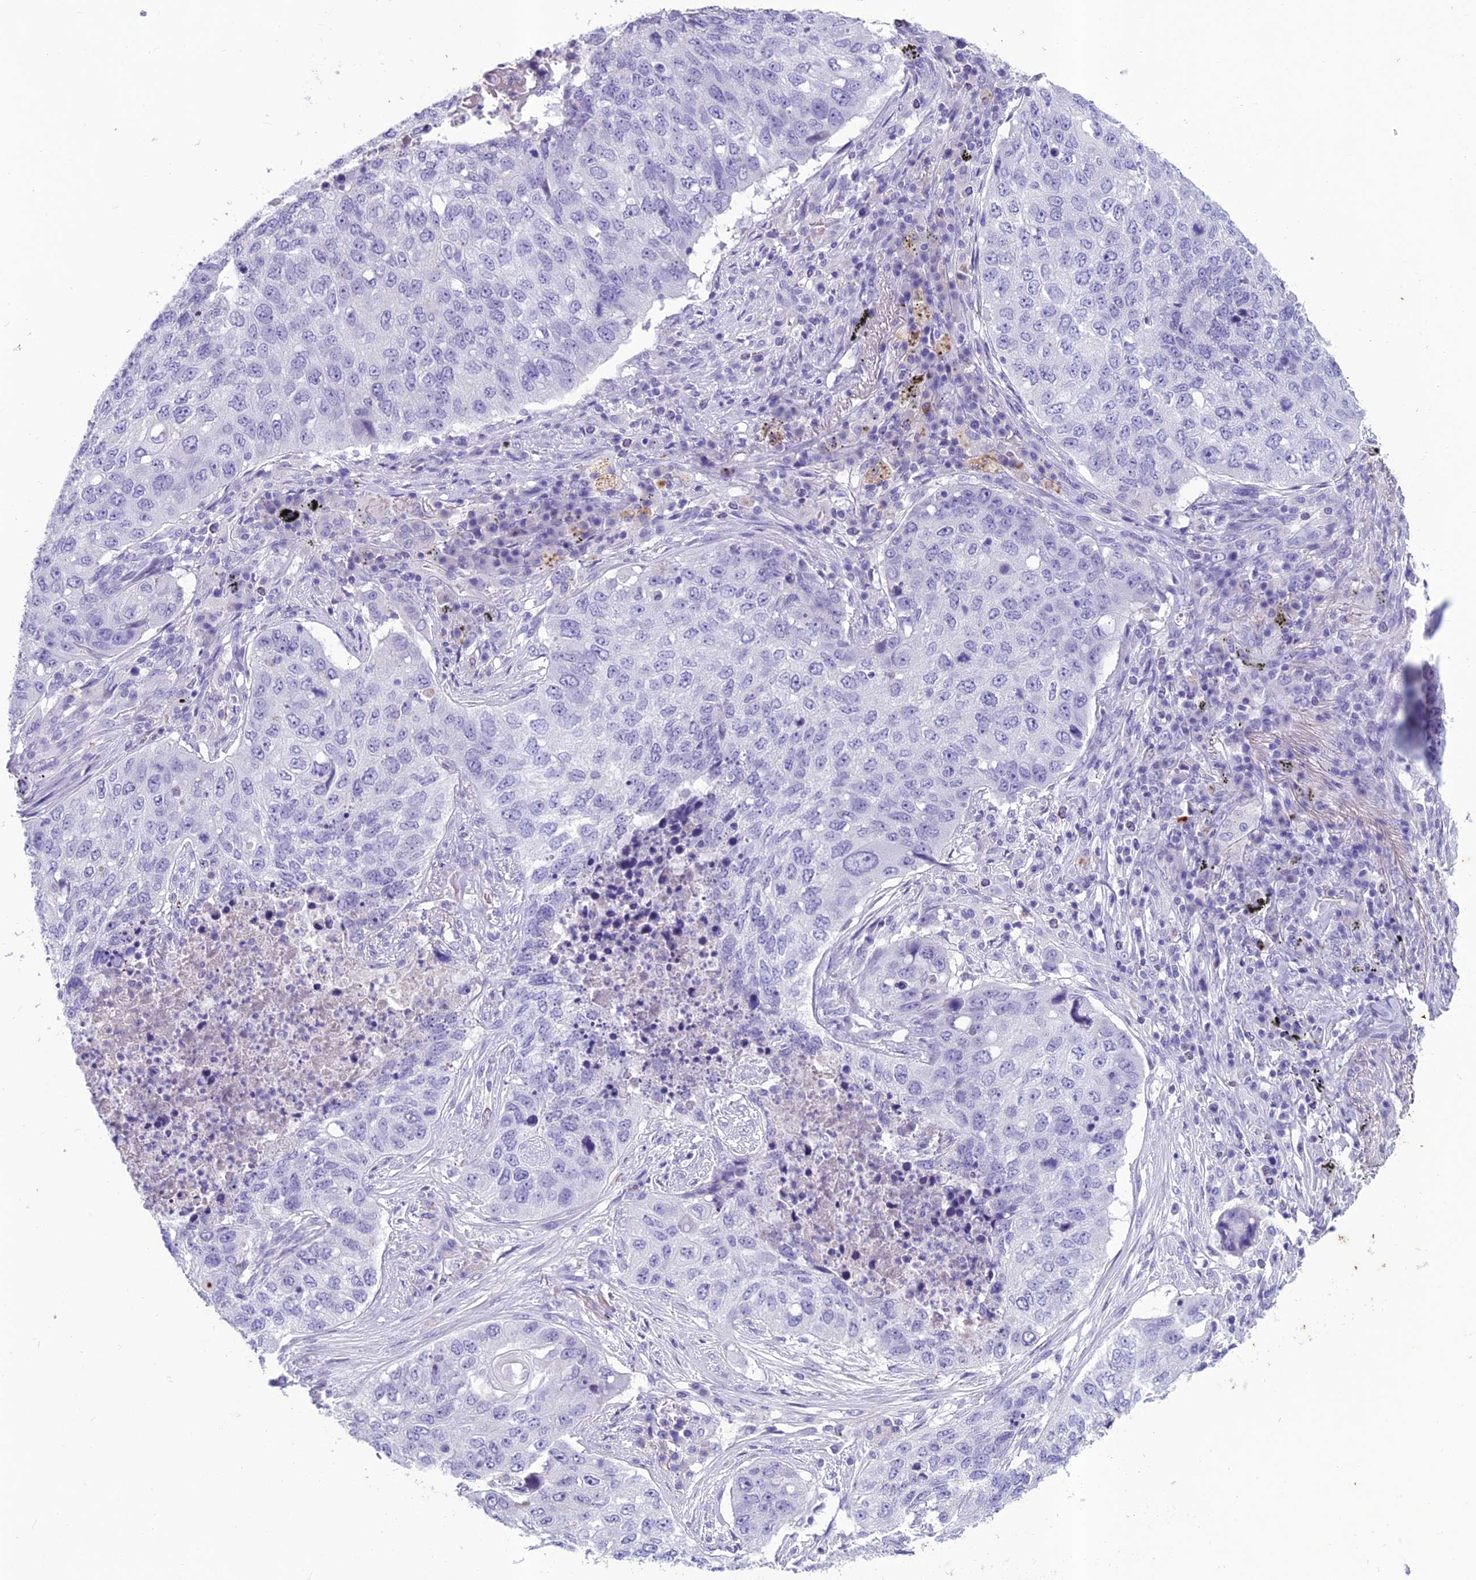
{"staining": {"intensity": "negative", "quantity": "none", "location": "none"}, "tissue": "lung cancer", "cell_type": "Tumor cells", "image_type": "cancer", "snomed": [{"axis": "morphology", "description": "Squamous cell carcinoma, NOS"}, {"axis": "topography", "description": "Lung"}], "caption": "The photomicrograph displays no significant positivity in tumor cells of lung cancer. The staining was performed using DAB (3,3'-diaminobenzidine) to visualize the protein expression in brown, while the nuclei were stained in blue with hematoxylin (Magnification: 20x).", "gene": "IFT172", "patient": {"sex": "female", "age": 63}}